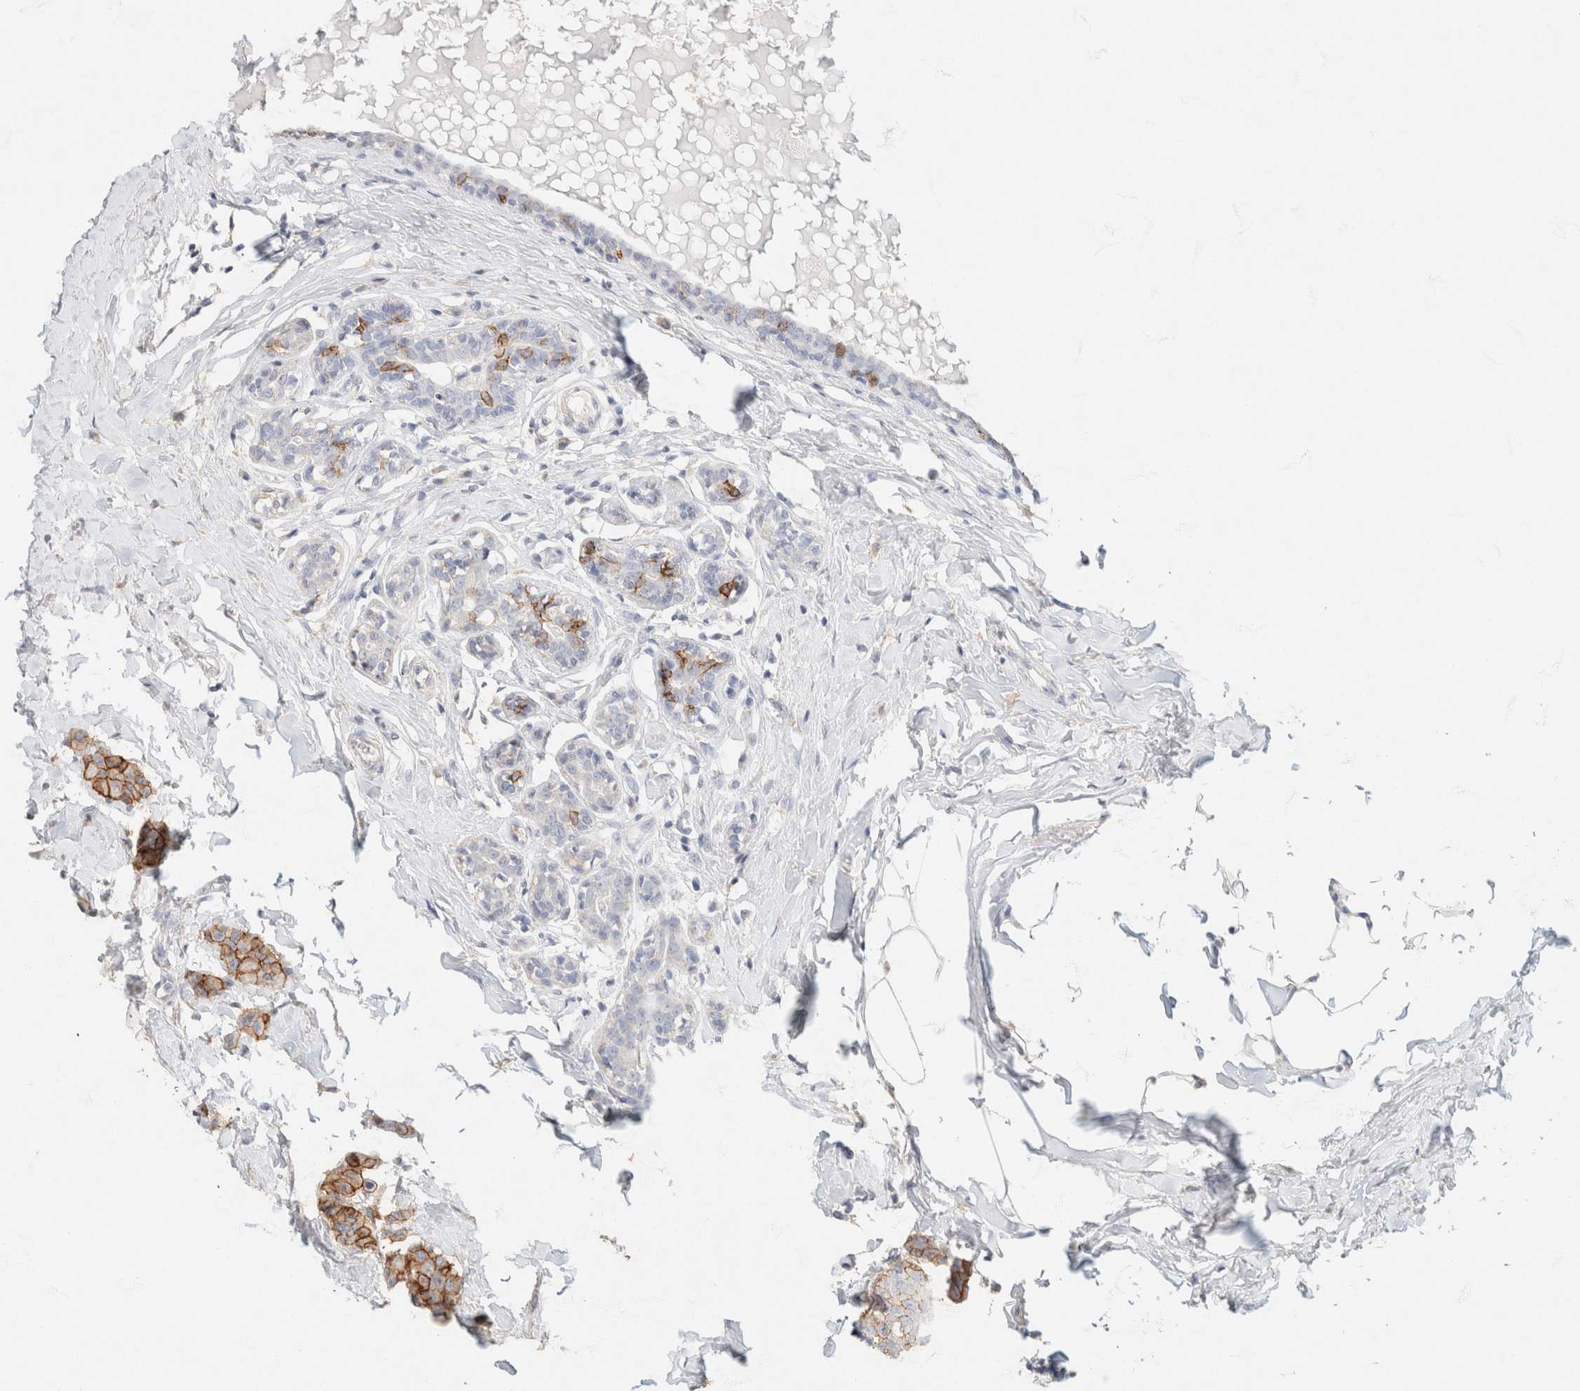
{"staining": {"intensity": "moderate", "quantity": "25%-75%", "location": "cytoplasmic/membranous"}, "tissue": "breast cancer", "cell_type": "Tumor cells", "image_type": "cancer", "snomed": [{"axis": "morphology", "description": "Normal tissue, NOS"}, {"axis": "morphology", "description": "Duct carcinoma"}, {"axis": "topography", "description": "Breast"}], "caption": "A brown stain shows moderate cytoplasmic/membranous positivity of a protein in human breast intraductal carcinoma tumor cells. (DAB (3,3'-diaminobenzidine) = brown stain, brightfield microscopy at high magnification).", "gene": "CA12", "patient": {"sex": "female", "age": 40}}